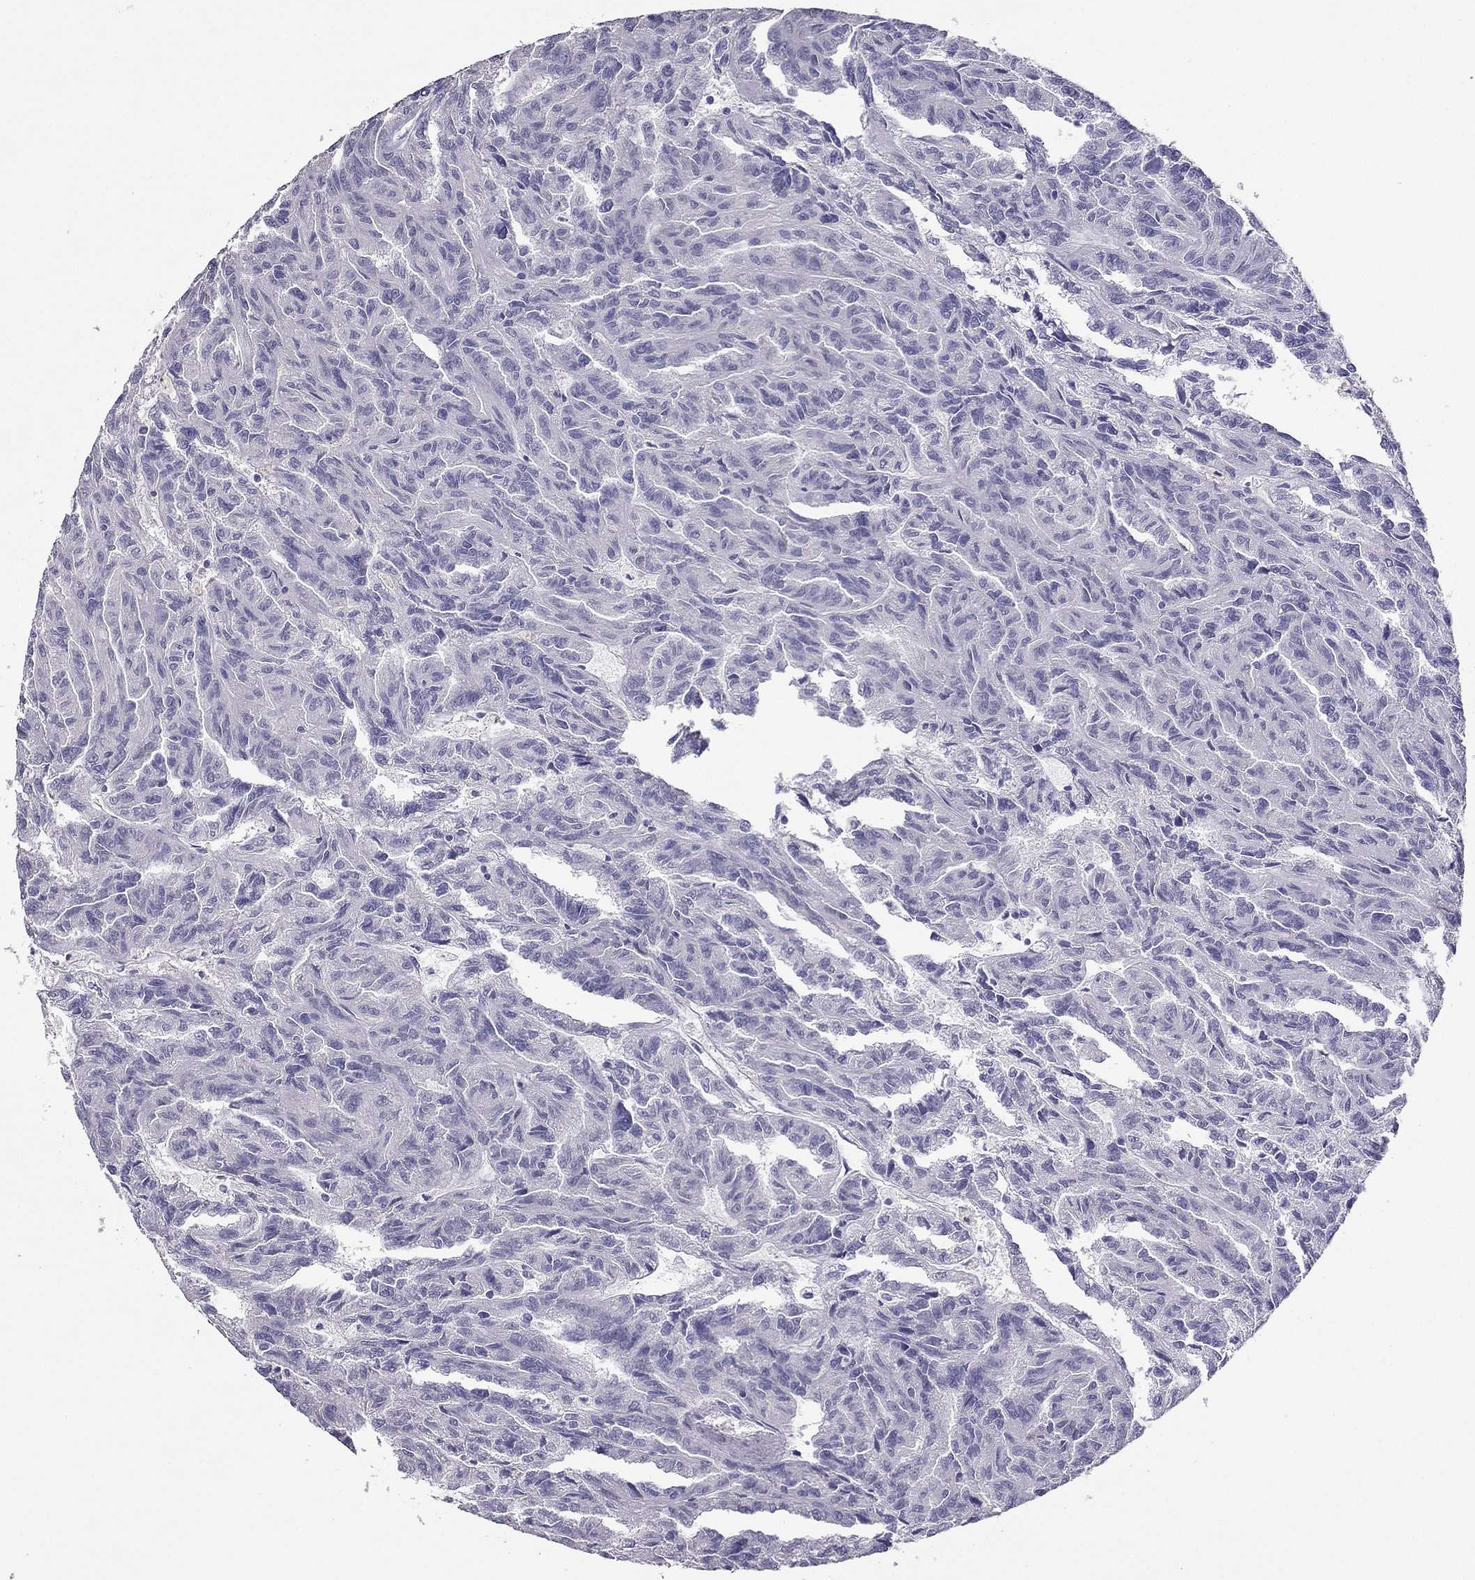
{"staining": {"intensity": "negative", "quantity": "none", "location": "none"}, "tissue": "renal cancer", "cell_type": "Tumor cells", "image_type": "cancer", "snomed": [{"axis": "morphology", "description": "Adenocarcinoma, NOS"}, {"axis": "topography", "description": "Kidney"}], "caption": "Immunohistochemistry photomicrograph of renal adenocarcinoma stained for a protein (brown), which exhibits no positivity in tumor cells.", "gene": "RHO", "patient": {"sex": "male", "age": 79}}